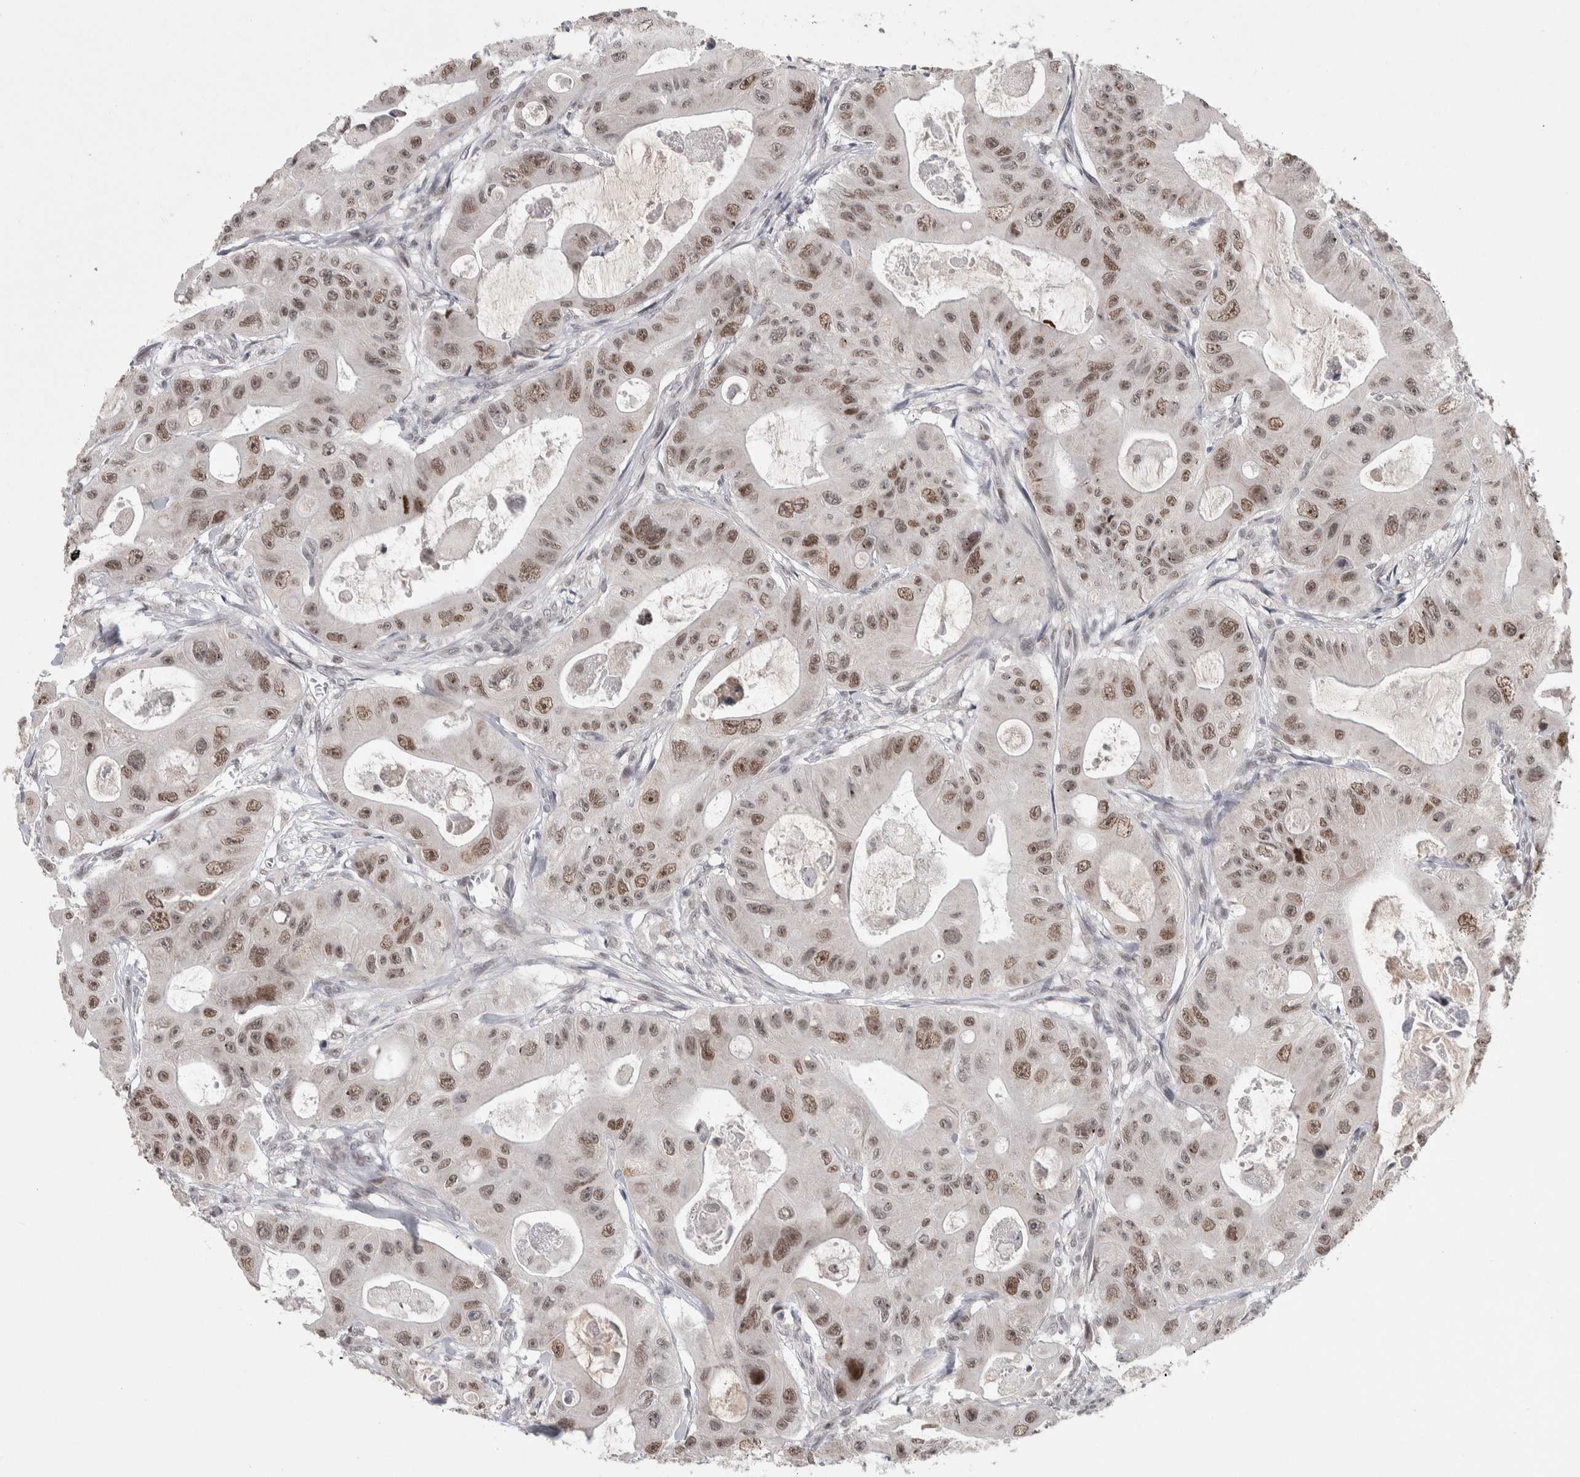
{"staining": {"intensity": "moderate", "quantity": ">75%", "location": "nuclear"}, "tissue": "colorectal cancer", "cell_type": "Tumor cells", "image_type": "cancer", "snomed": [{"axis": "morphology", "description": "Adenocarcinoma, NOS"}, {"axis": "topography", "description": "Colon"}], "caption": "Immunohistochemistry (IHC) (DAB) staining of human colorectal cancer (adenocarcinoma) displays moderate nuclear protein staining in about >75% of tumor cells.", "gene": "ZNF592", "patient": {"sex": "female", "age": 46}}